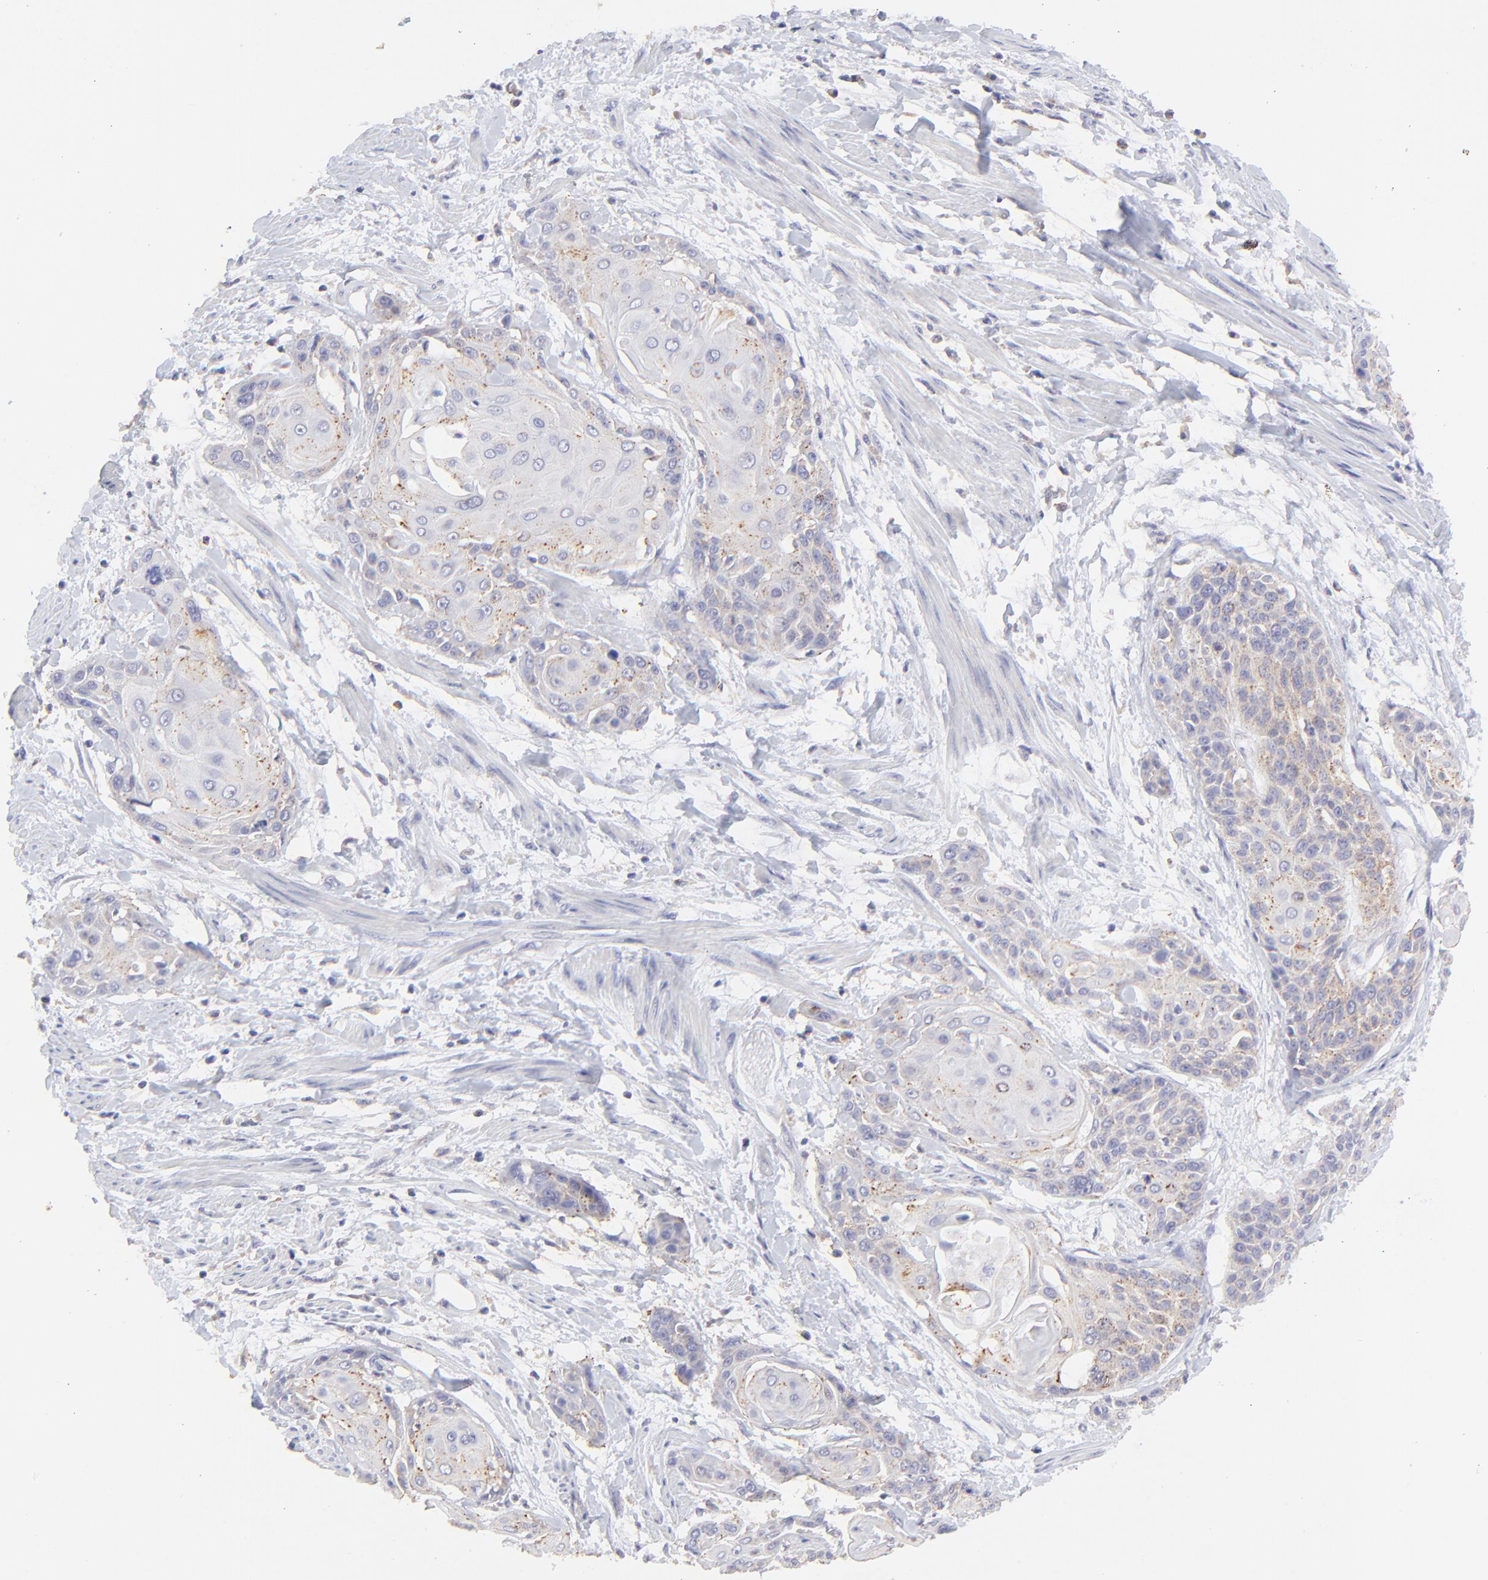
{"staining": {"intensity": "moderate", "quantity": "25%-75%", "location": "cytoplasmic/membranous"}, "tissue": "cervical cancer", "cell_type": "Tumor cells", "image_type": "cancer", "snomed": [{"axis": "morphology", "description": "Squamous cell carcinoma, NOS"}, {"axis": "topography", "description": "Cervix"}], "caption": "Cervical cancer stained with DAB (3,3'-diaminobenzidine) IHC reveals medium levels of moderate cytoplasmic/membranous expression in about 25%-75% of tumor cells.", "gene": "LHFPL1", "patient": {"sex": "female", "age": 57}}